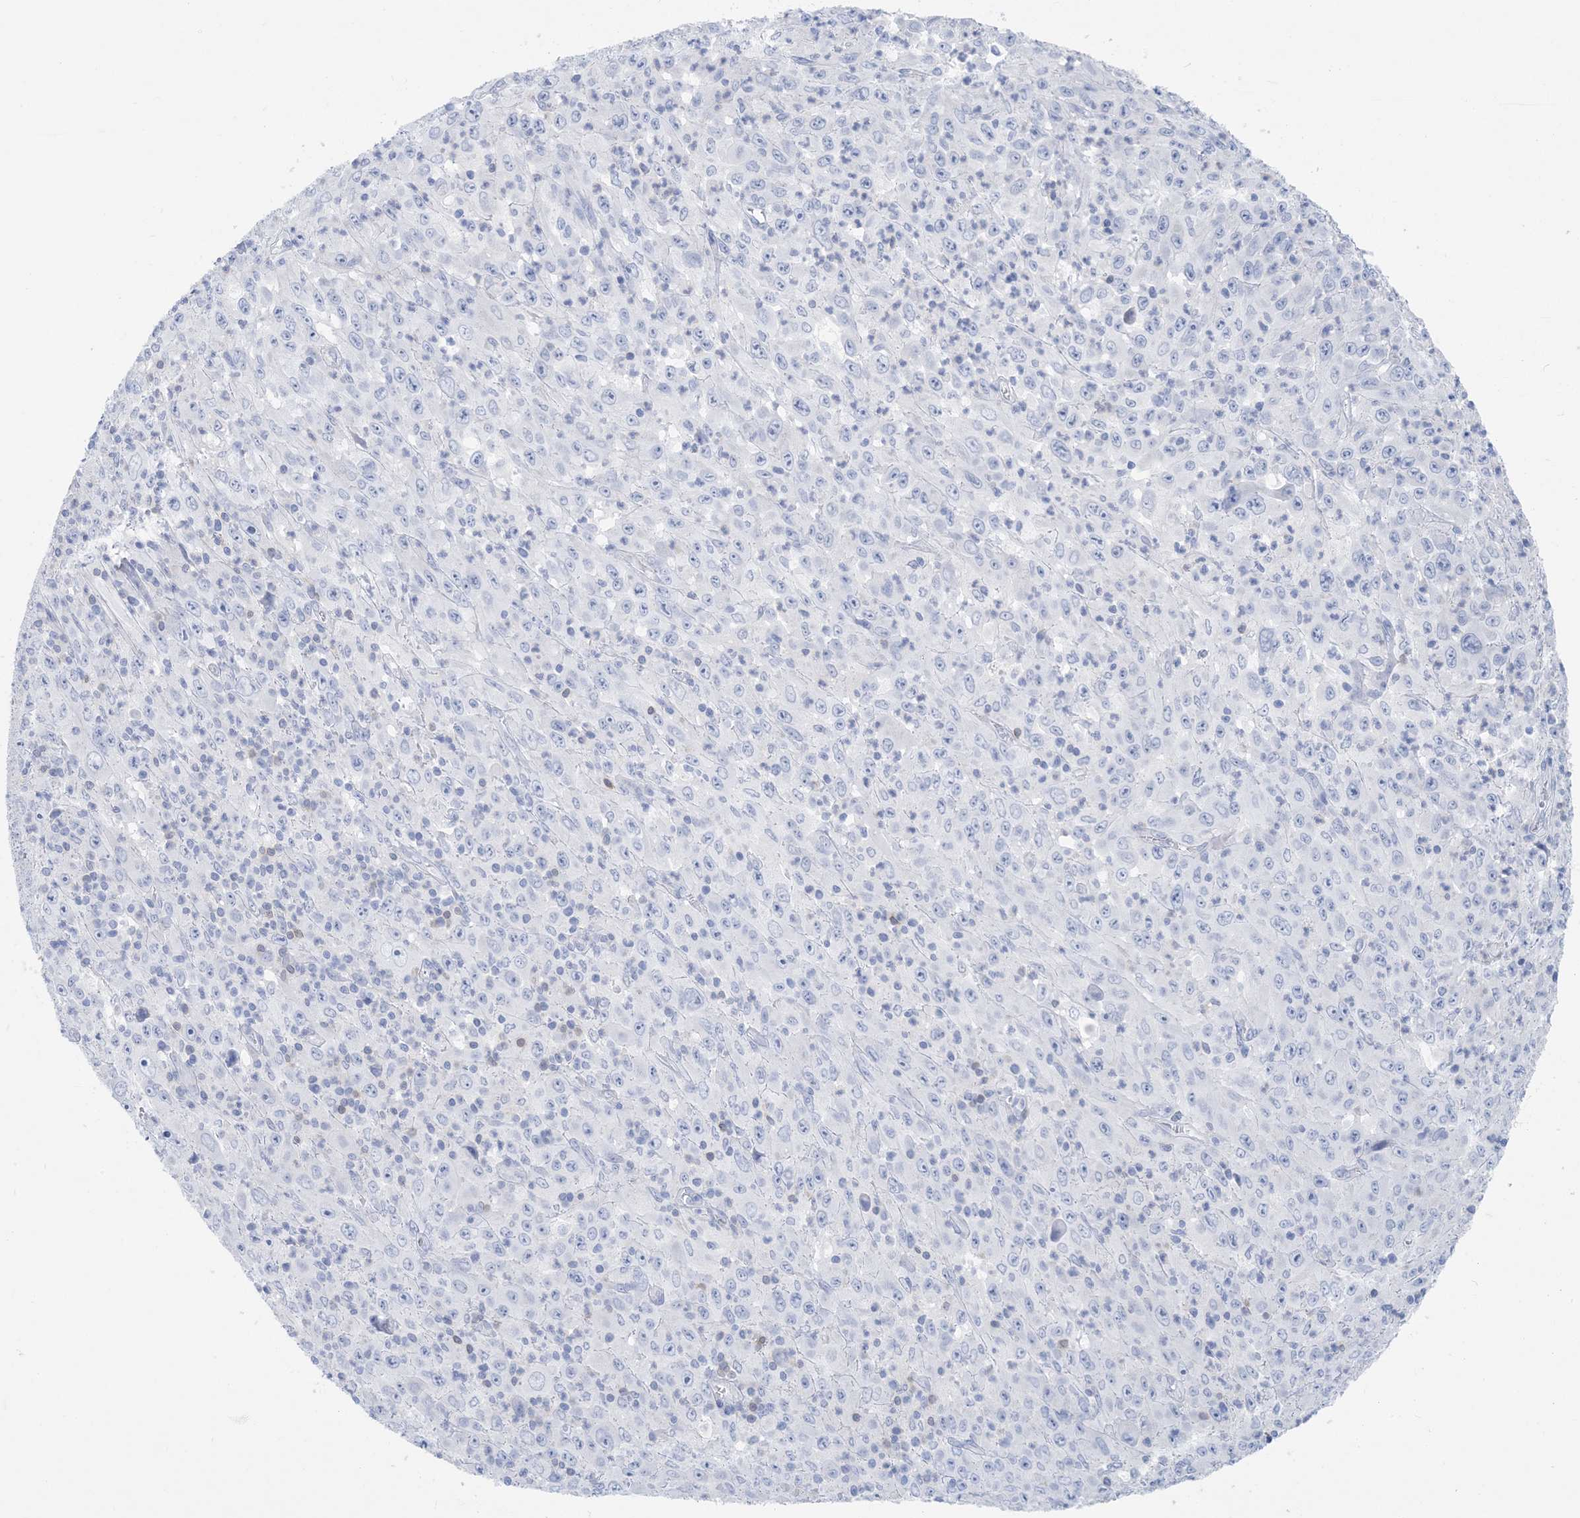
{"staining": {"intensity": "negative", "quantity": "none", "location": "none"}, "tissue": "melanoma", "cell_type": "Tumor cells", "image_type": "cancer", "snomed": [{"axis": "morphology", "description": "Malignant melanoma, Metastatic site"}, {"axis": "topography", "description": "Skin"}], "caption": "Histopathology image shows no significant protein positivity in tumor cells of malignant melanoma (metastatic site).", "gene": "SH3YL1", "patient": {"sex": "female", "age": 56}}